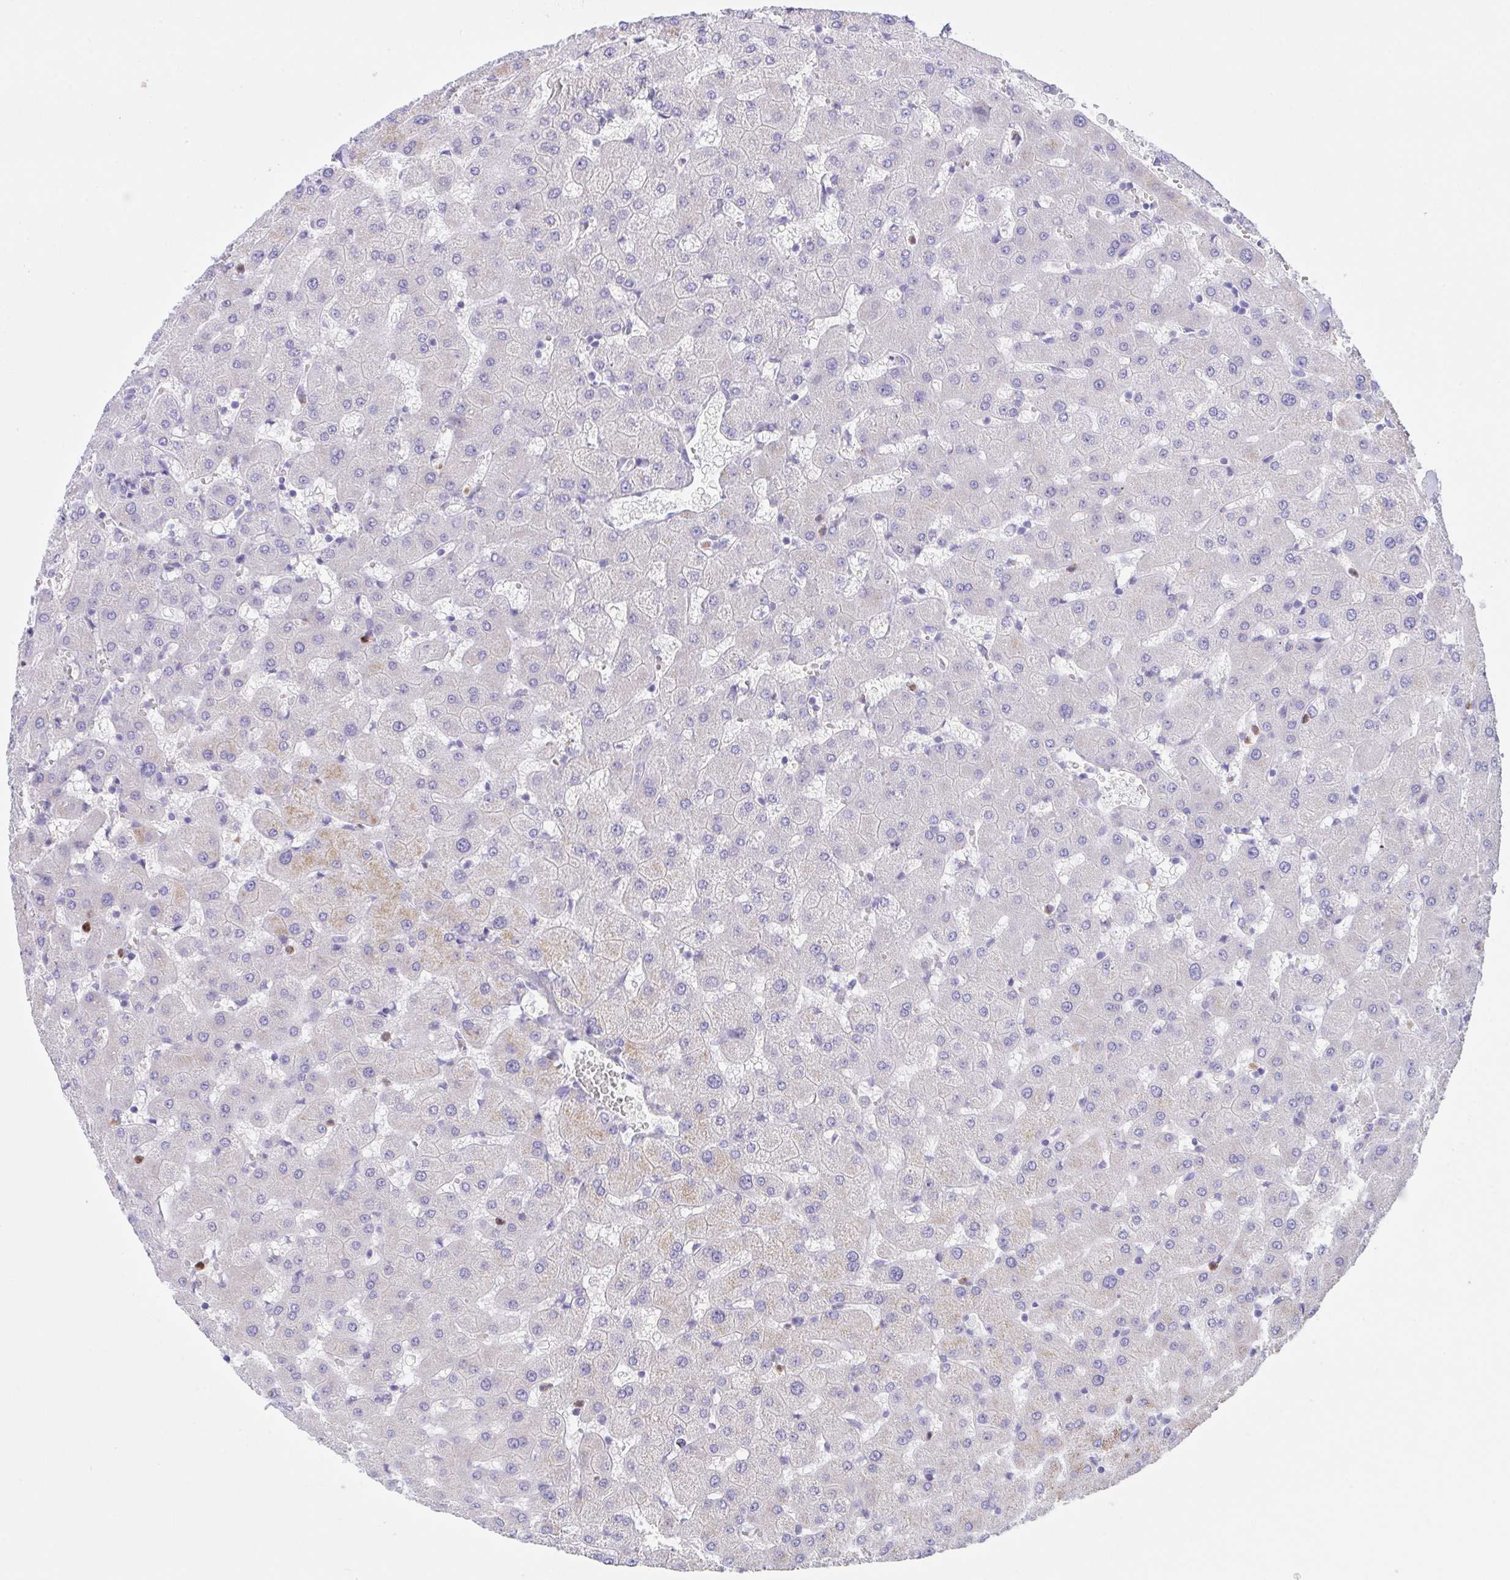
{"staining": {"intensity": "negative", "quantity": "none", "location": "none"}, "tissue": "liver", "cell_type": "Cholangiocytes", "image_type": "normal", "snomed": [{"axis": "morphology", "description": "Normal tissue, NOS"}, {"axis": "topography", "description": "Liver"}], "caption": "This micrograph is of normal liver stained with IHC to label a protein in brown with the nuclei are counter-stained blue. There is no staining in cholangiocytes. The staining is performed using DAB brown chromogen with nuclei counter-stained in using hematoxylin.", "gene": "CEP170B", "patient": {"sex": "female", "age": 63}}